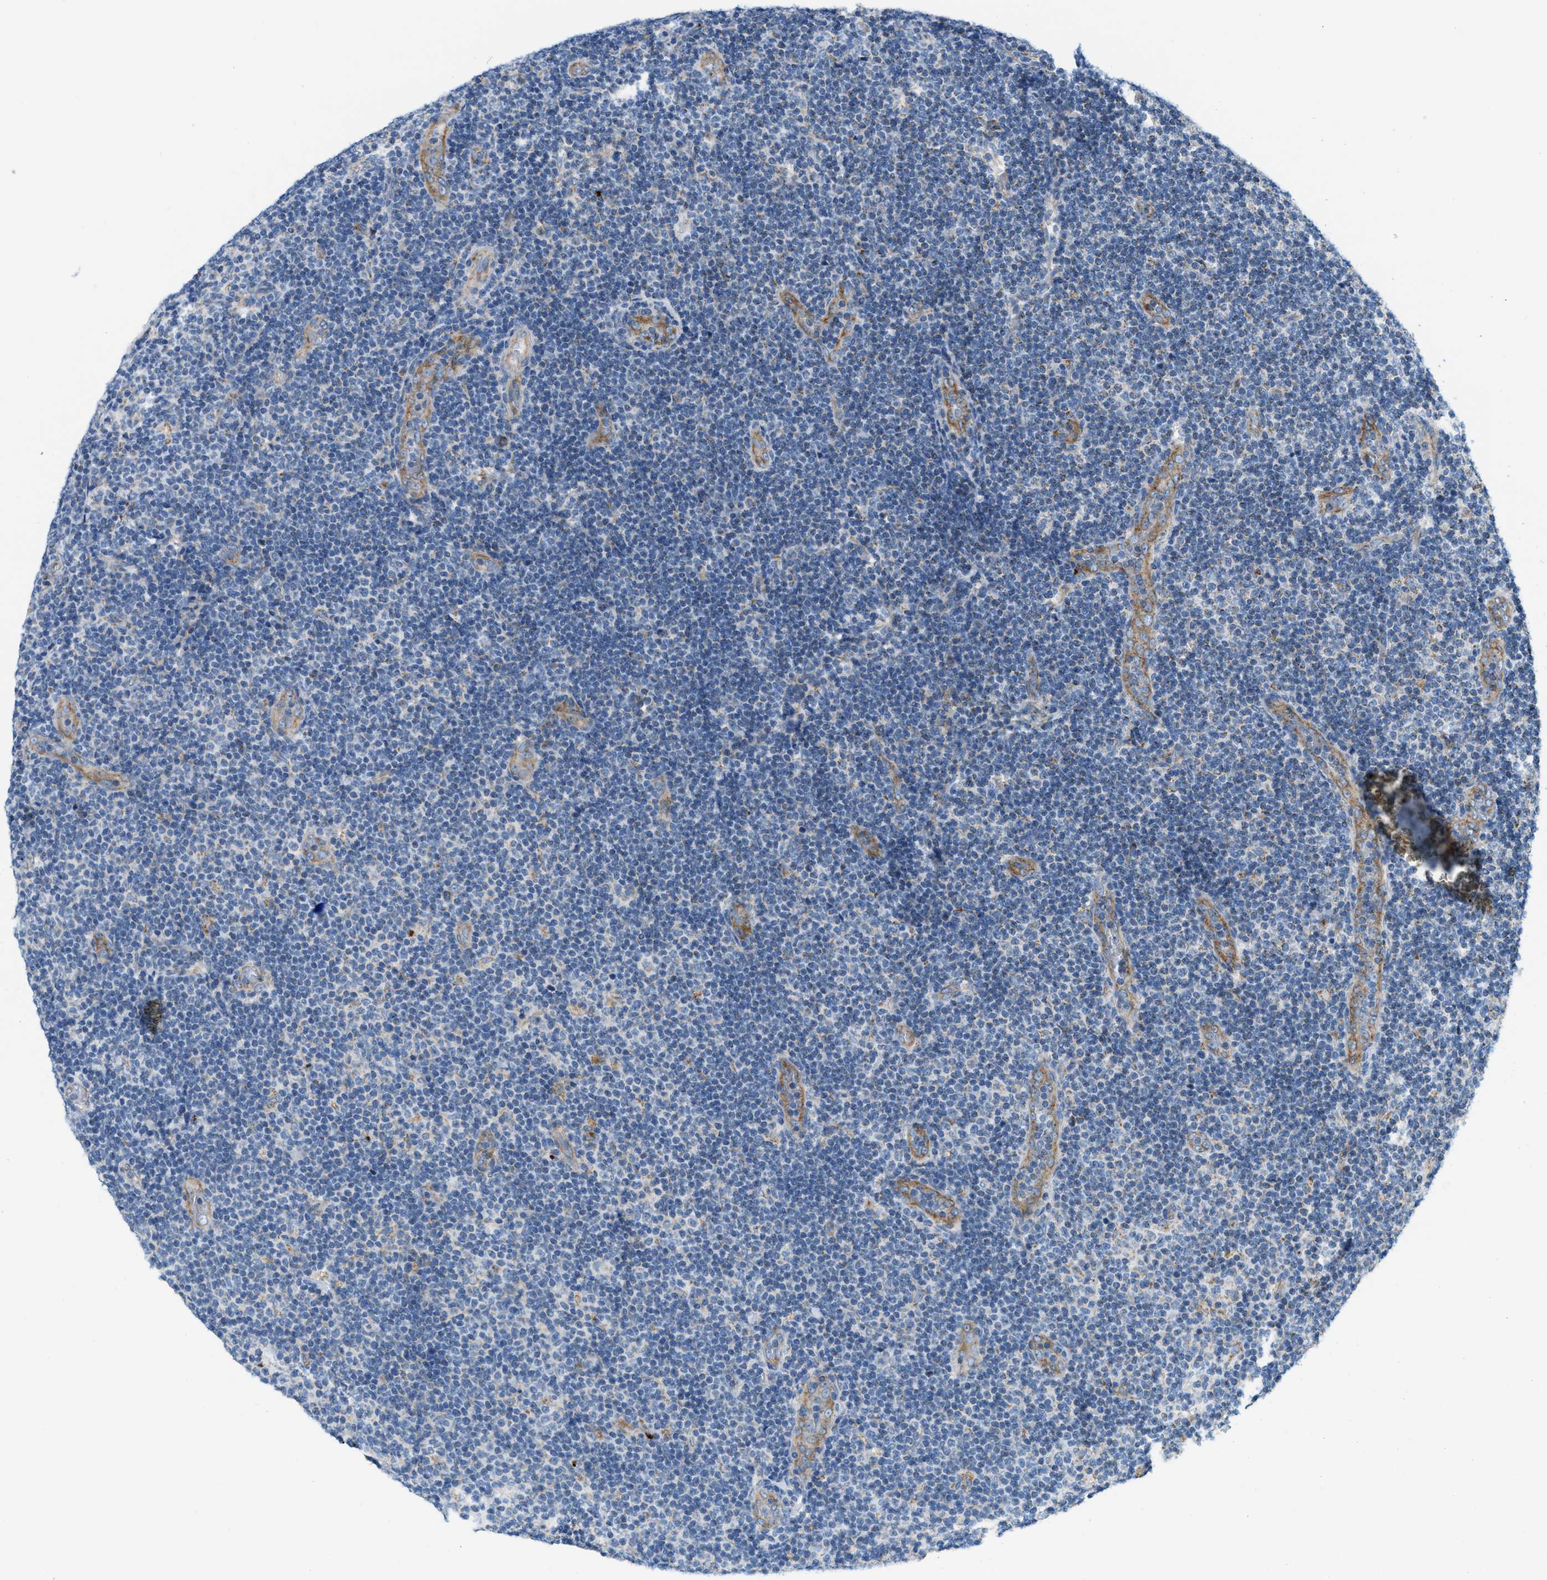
{"staining": {"intensity": "negative", "quantity": "none", "location": "none"}, "tissue": "lymphoma", "cell_type": "Tumor cells", "image_type": "cancer", "snomed": [{"axis": "morphology", "description": "Malignant lymphoma, non-Hodgkin's type, Low grade"}, {"axis": "topography", "description": "Lymph node"}], "caption": "DAB immunohistochemical staining of human low-grade malignant lymphoma, non-Hodgkin's type exhibits no significant staining in tumor cells.", "gene": "JADE1", "patient": {"sex": "male", "age": 83}}